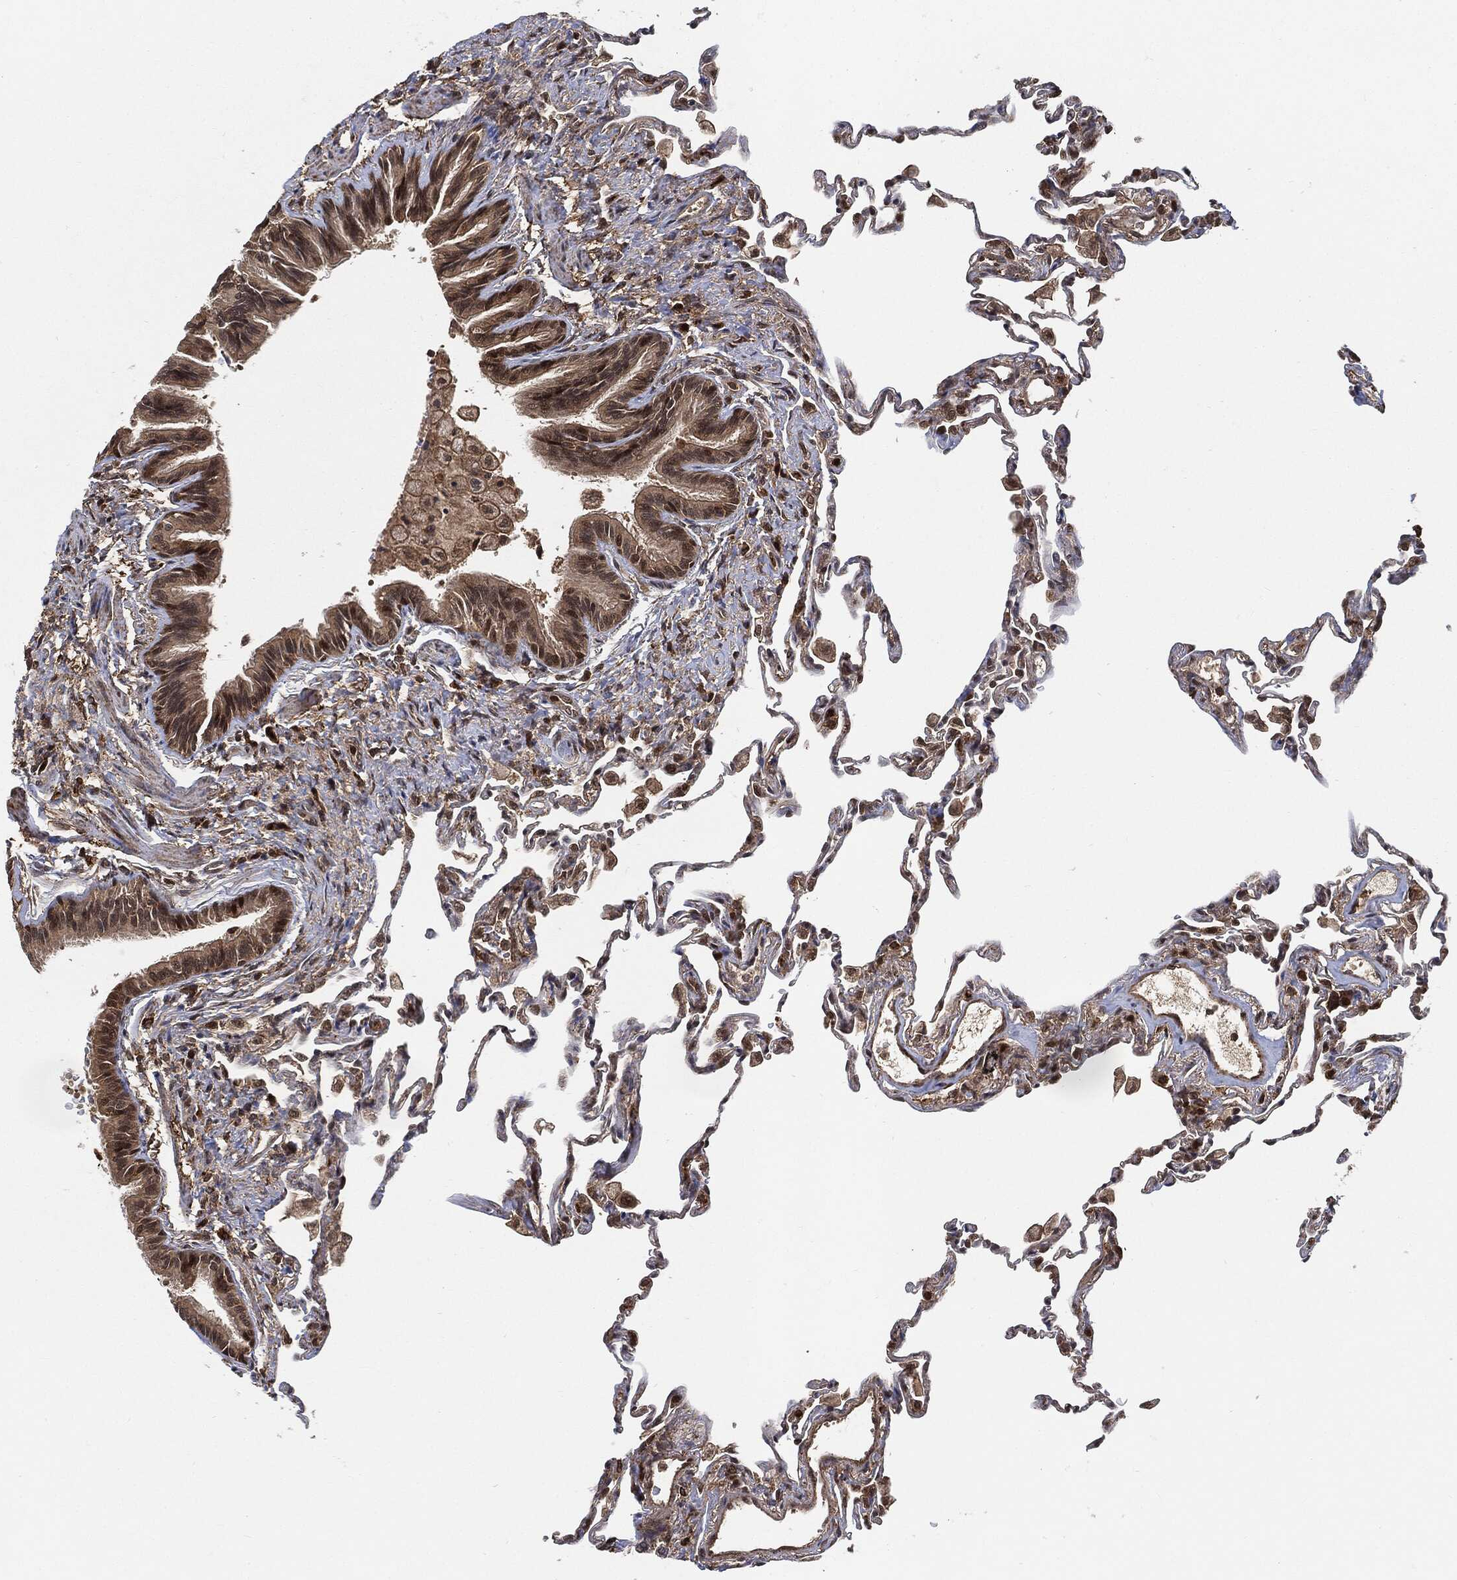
{"staining": {"intensity": "weak", "quantity": "25%-75%", "location": "cytoplasmic/membranous,nuclear"}, "tissue": "lung", "cell_type": "Alveolar cells", "image_type": "normal", "snomed": [{"axis": "morphology", "description": "Normal tissue, NOS"}, {"axis": "topography", "description": "Lung"}], "caption": "IHC staining of unremarkable lung, which displays low levels of weak cytoplasmic/membranous,nuclear staining in about 25%-75% of alveolar cells indicating weak cytoplasmic/membranous,nuclear protein staining. The staining was performed using DAB (3,3'-diaminobenzidine) (brown) for protein detection and nuclei were counterstained in hematoxylin (blue).", "gene": "CUTA", "patient": {"sex": "female", "age": 57}}